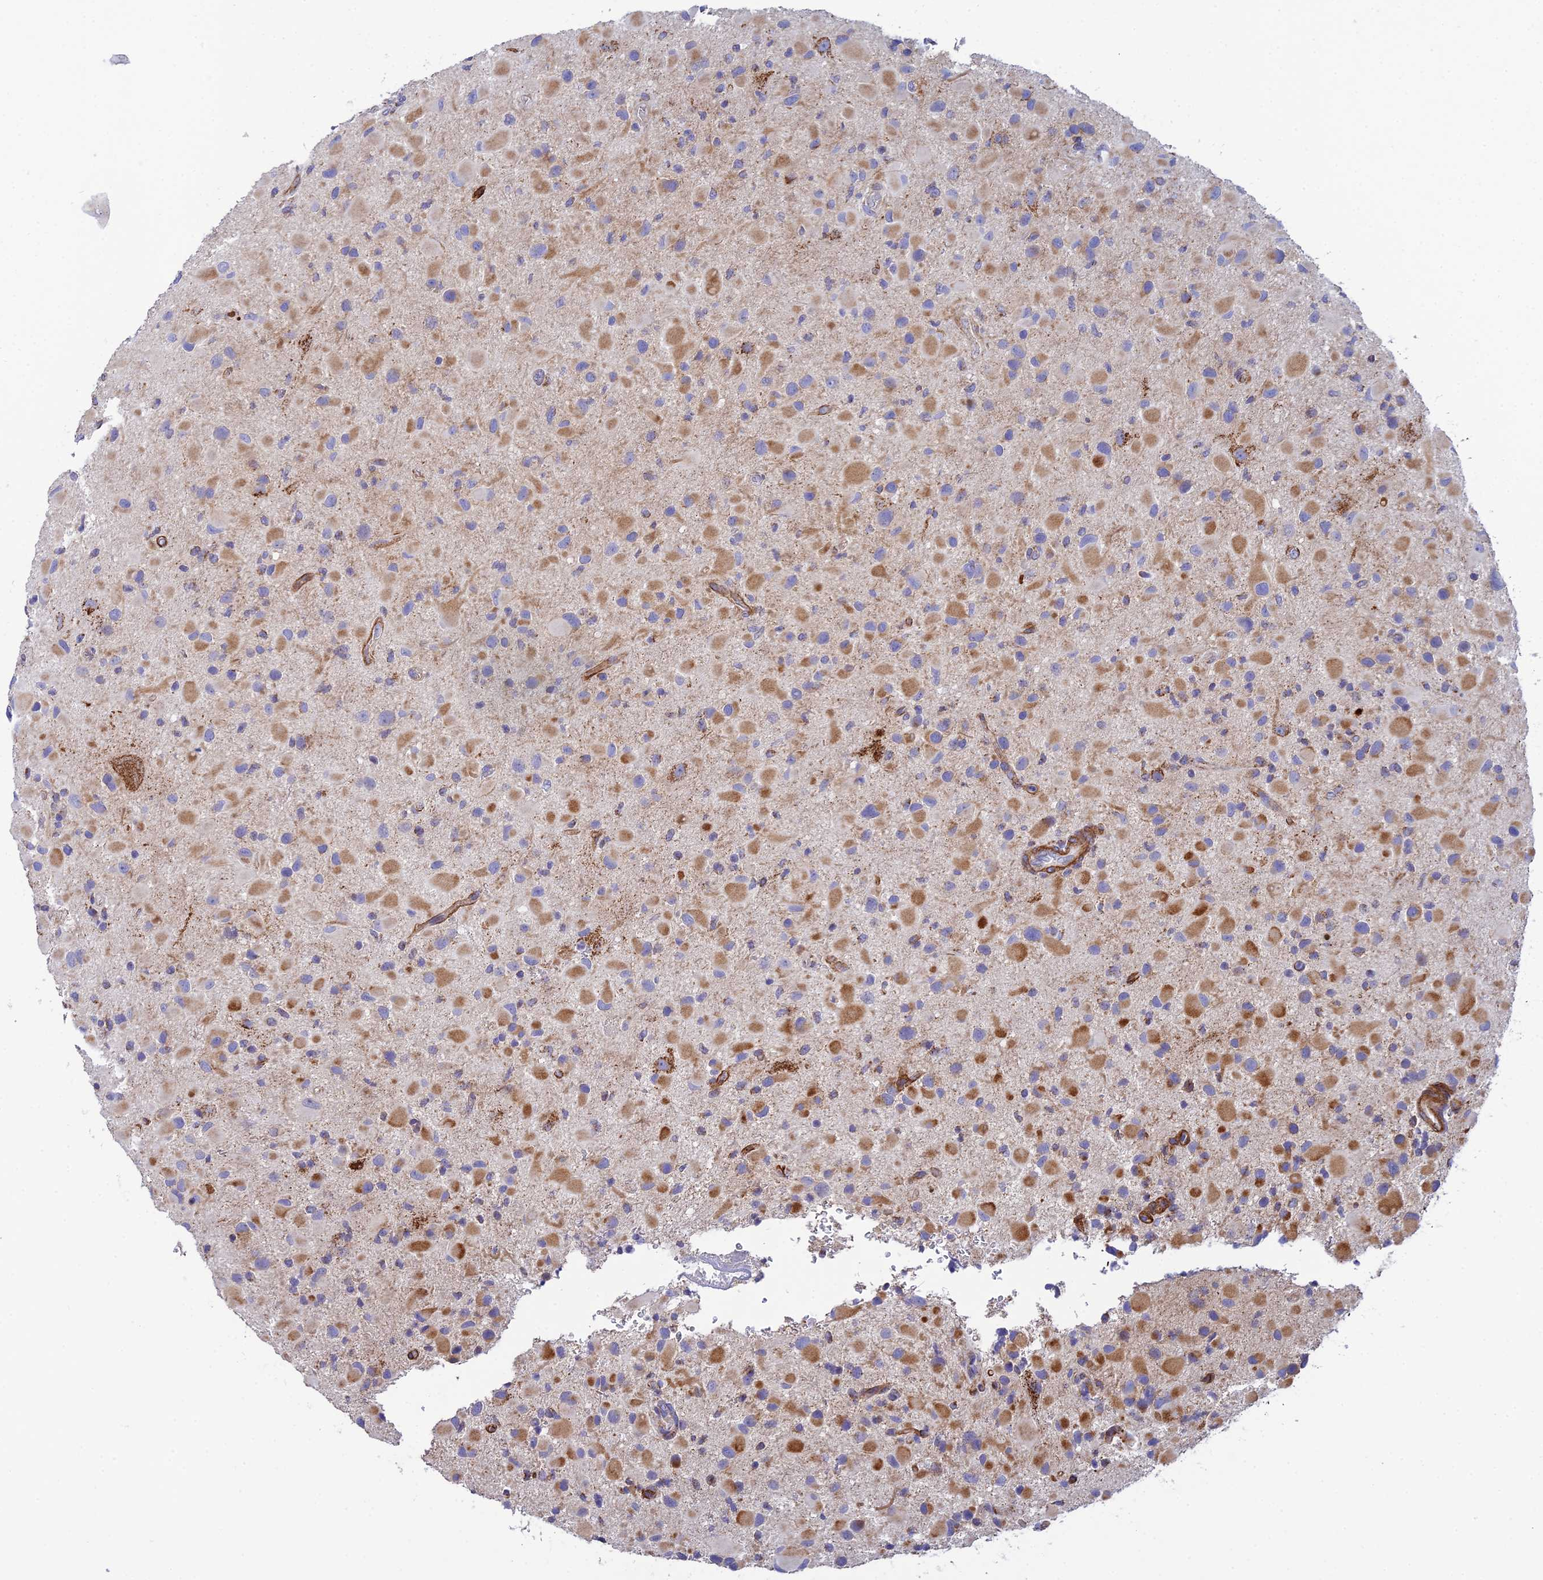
{"staining": {"intensity": "moderate", "quantity": "<25%", "location": "cytoplasmic/membranous"}, "tissue": "glioma", "cell_type": "Tumor cells", "image_type": "cancer", "snomed": [{"axis": "morphology", "description": "Glioma, malignant, Low grade"}, {"axis": "topography", "description": "Brain"}], "caption": "Tumor cells display low levels of moderate cytoplasmic/membranous positivity in approximately <25% of cells in malignant glioma (low-grade).", "gene": "CSPG4", "patient": {"sex": "female", "age": 32}}